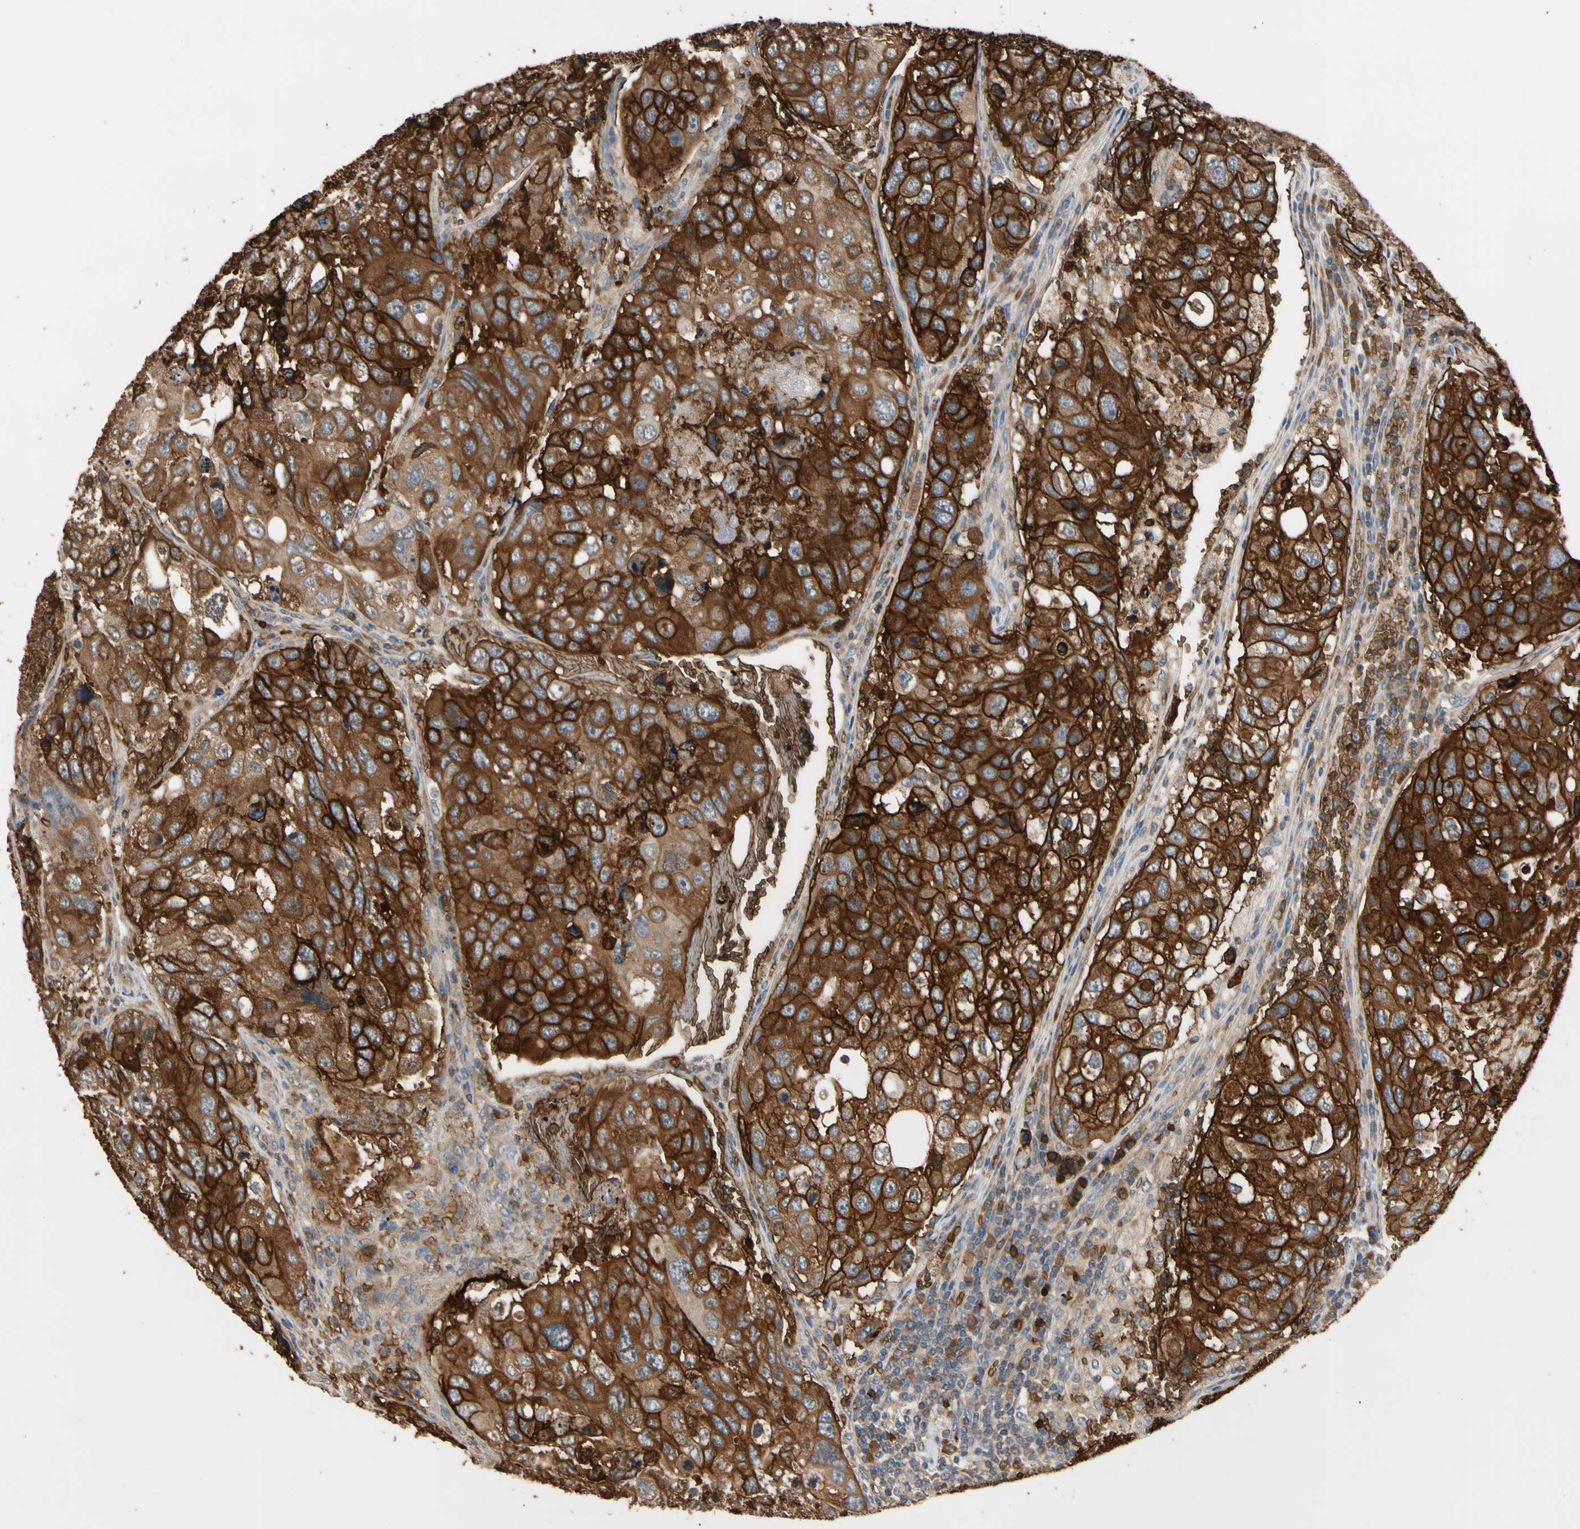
{"staining": {"intensity": "strong", "quantity": ">75%", "location": "cytoplasmic/membranous"}, "tissue": "urothelial cancer", "cell_type": "Tumor cells", "image_type": "cancer", "snomed": [{"axis": "morphology", "description": "Urothelial carcinoma, High grade"}, {"axis": "topography", "description": "Lymph node"}, {"axis": "topography", "description": "Urinary bladder"}], "caption": "Protein staining reveals strong cytoplasmic/membranous expression in about >75% of tumor cells in high-grade urothelial carcinoma.", "gene": "RIOK2", "patient": {"sex": "male", "age": 51}}